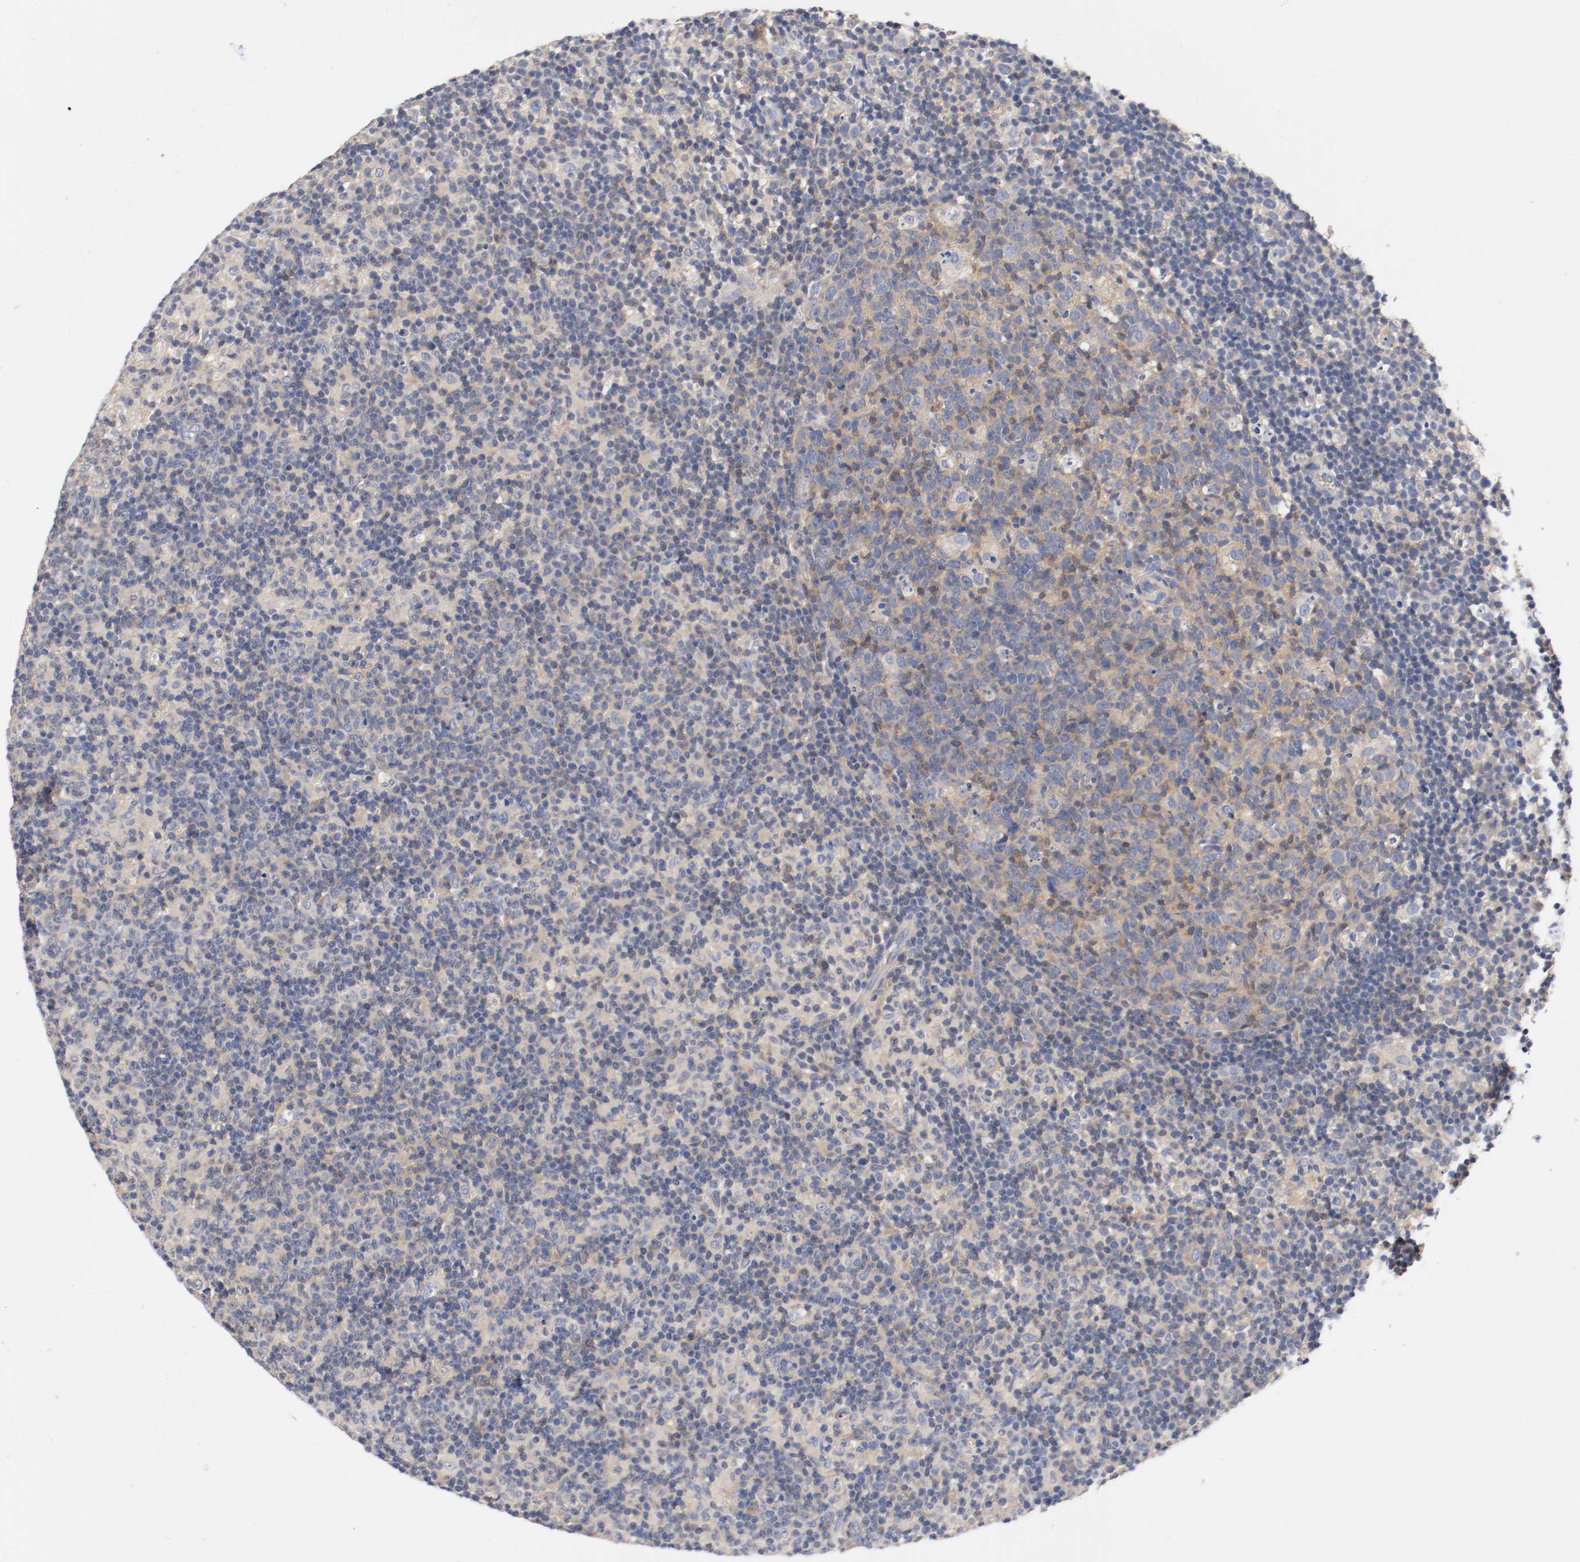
{"staining": {"intensity": "negative", "quantity": "none", "location": "none"}, "tissue": "lymph node", "cell_type": "Germinal center cells", "image_type": "normal", "snomed": [{"axis": "morphology", "description": "Normal tissue, NOS"}, {"axis": "morphology", "description": "Inflammation, NOS"}, {"axis": "topography", "description": "Lymph node"}], "caption": "Immunohistochemistry (IHC) image of benign lymph node: lymph node stained with DAB (3,3'-diaminobenzidine) exhibits no significant protein positivity in germinal center cells.", "gene": "HGS", "patient": {"sex": "male", "age": 55}}